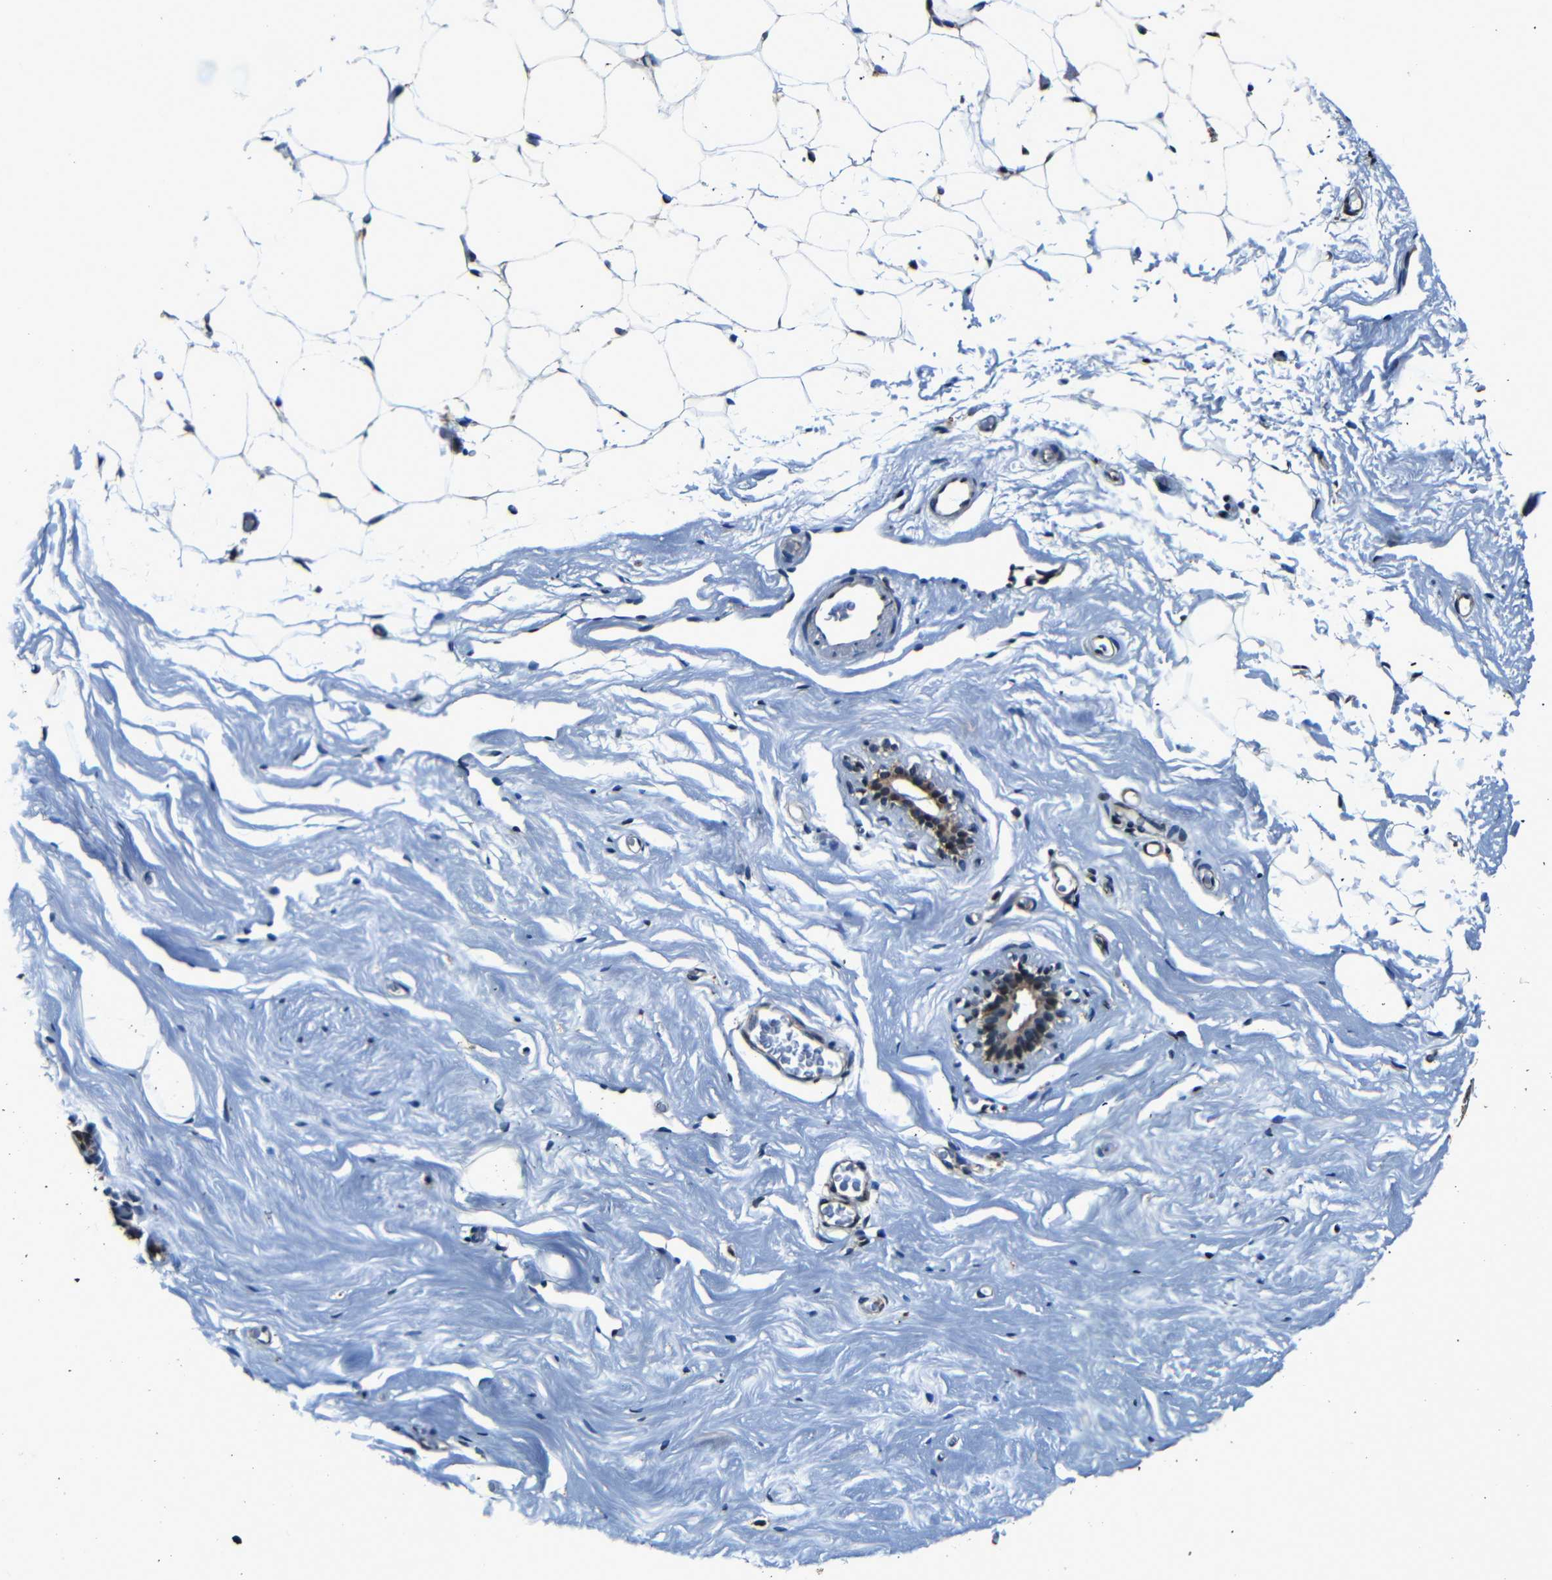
{"staining": {"intensity": "weak", "quantity": "25%-75%", "location": "nuclear"}, "tissue": "breast", "cell_type": "Adipocytes", "image_type": "normal", "snomed": [{"axis": "morphology", "description": "Normal tissue, NOS"}, {"axis": "topography", "description": "Breast"}], "caption": "Breast stained for a protein reveals weak nuclear positivity in adipocytes. (DAB (3,3'-diaminobenzidine) IHC, brown staining for protein, blue staining for nuclei).", "gene": "NCBP3", "patient": {"sex": "female", "age": 75}}